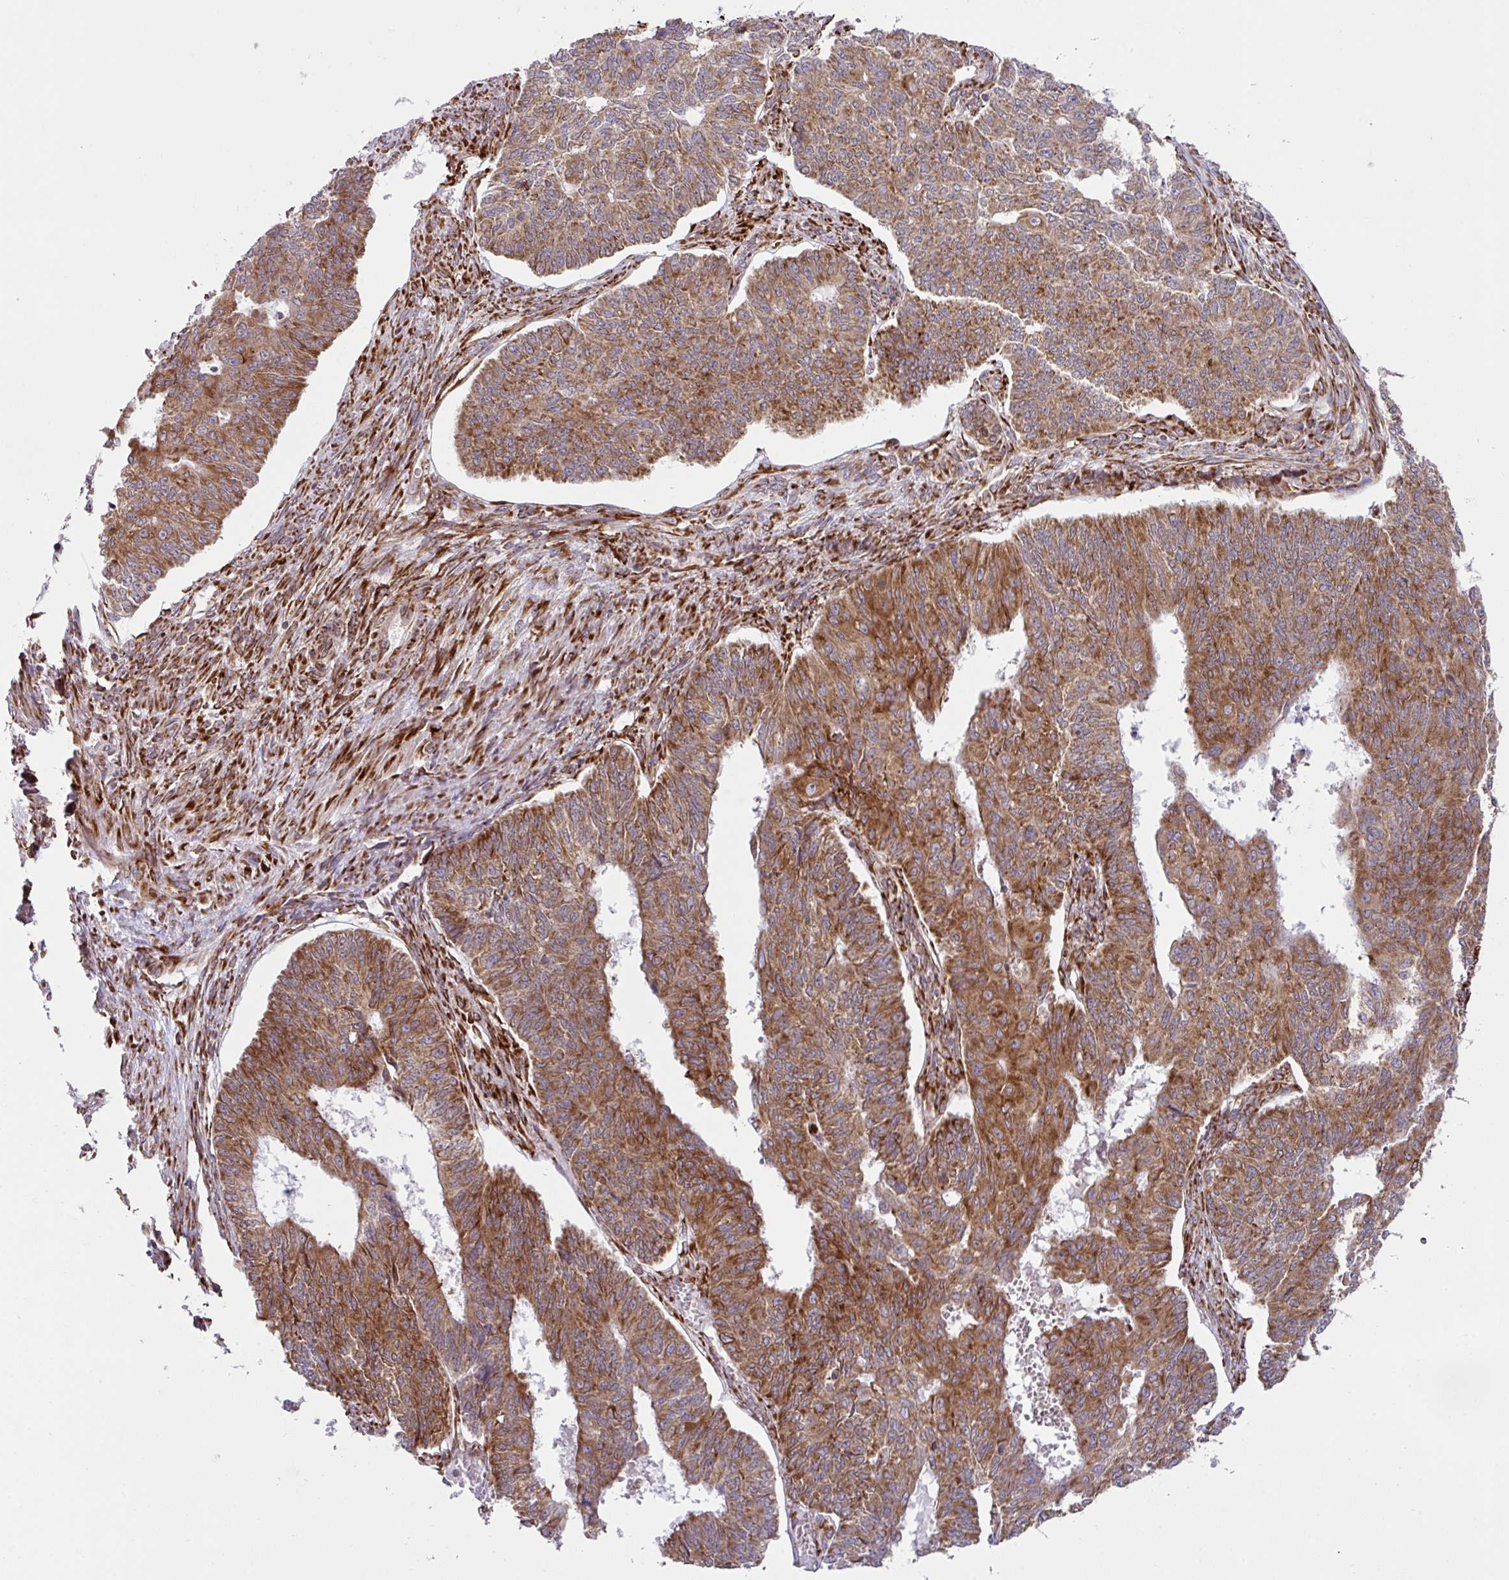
{"staining": {"intensity": "moderate", "quantity": ">75%", "location": "cytoplasmic/membranous"}, "tissue": "endometrial cancer", "cell_type": "Tumor cells", "image_type": "cancer", "snomed": [{"axis": "morphology", "description": "Adenocarcinoma, NOS"}, {"axis": "topography", "description": "Endometrium"}], "caption": "Human endometrial adenocarcinoma stained with a protein marker demonstrates moderate staining in tumor cells.", "gene": "SLC39A7", "patient": {"sex": "female", "age": 32}}